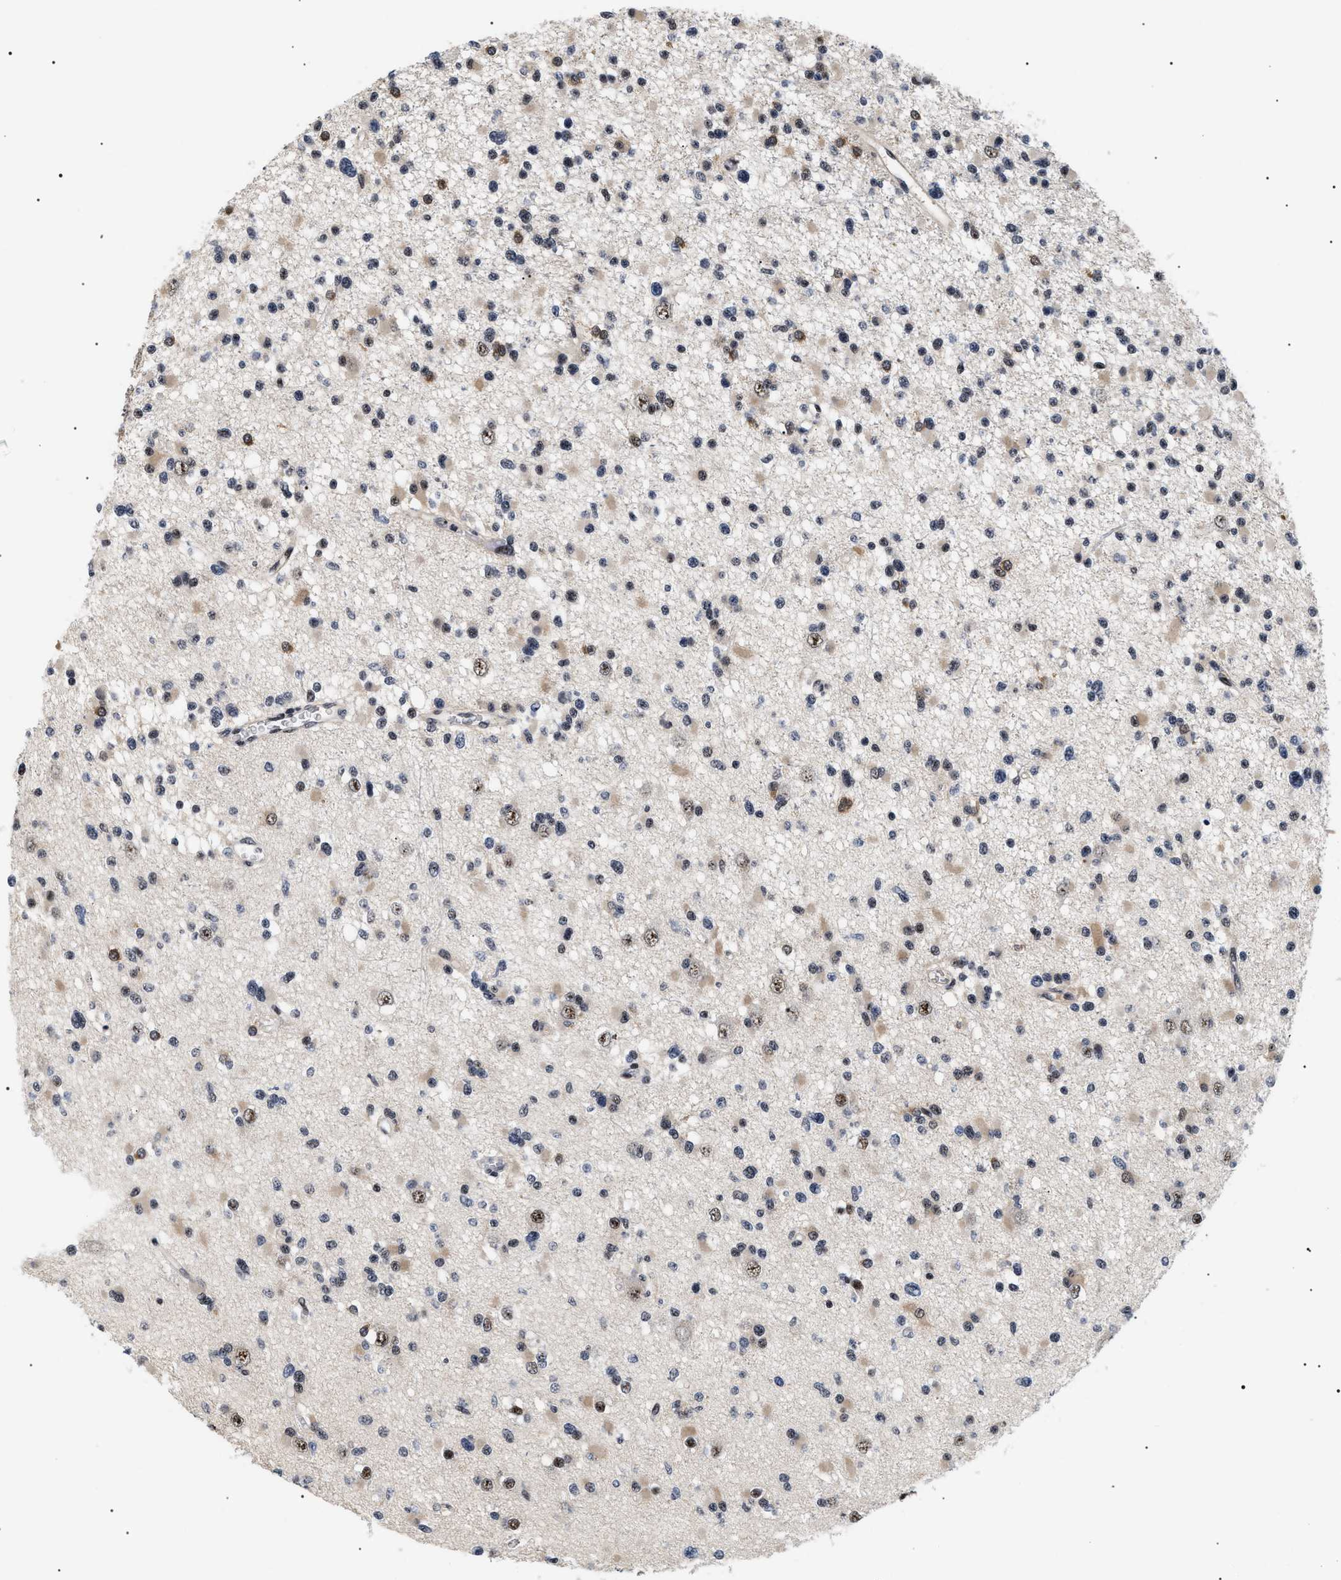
{"staining": {"intensity": "moderate", "quantity": "<25%", "location": "cytoplasmic/membranous,nuclear"}, "tissue": "glioma", "cell_type": "Tumor cells", "image_type": "cancer", "snomed": [{"axis": "morphology", "description": "Glioma, malignant, Low grade"}, {"axis": "topography", "description": "Brain"}], "caption": "The immunohistochemical stain highlights moderate cytoplasmic/membranous and nuclear staining in tumor cells of glioma tissue.", "gene": "CAAP1", "patient": {"sex": "female", "age": 22}}